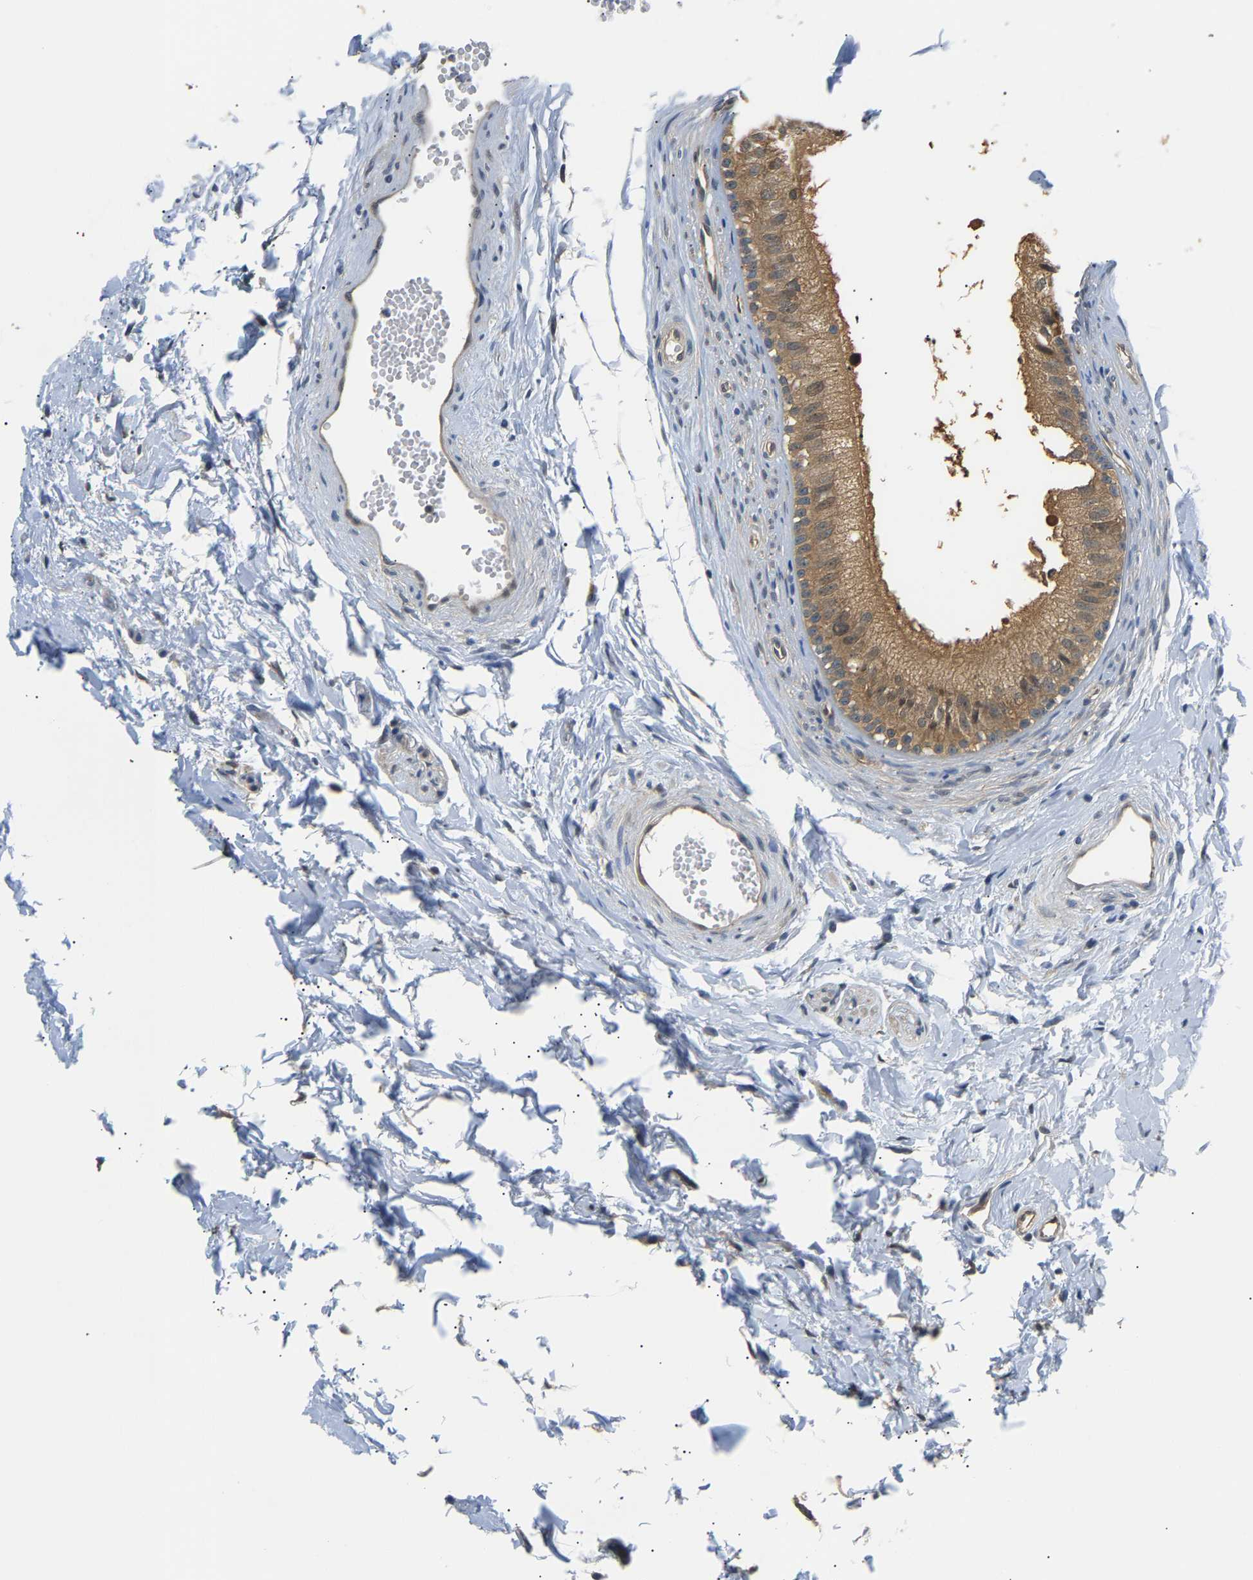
{"staining": {"intensity": "moderate", "quantity": ">75%", "location": "cytoplasmic/membranous"}, "tissue": "epididymis", "cell_type": "Glandular cells", "image_type": "normal", "snomed": [{"axis": "morphology", "description": "Normal tissue, NOS"}, {"axis": "topography", "description": "Epididymis"}], "caption": "Protein expression analysis of benign human epididymis reveals moderate cytoplasmic/membranous positivity in about >75% of glandular cells.", "gene": "ARHGEF12", "patient": {"sex": "male", "age": 56}}